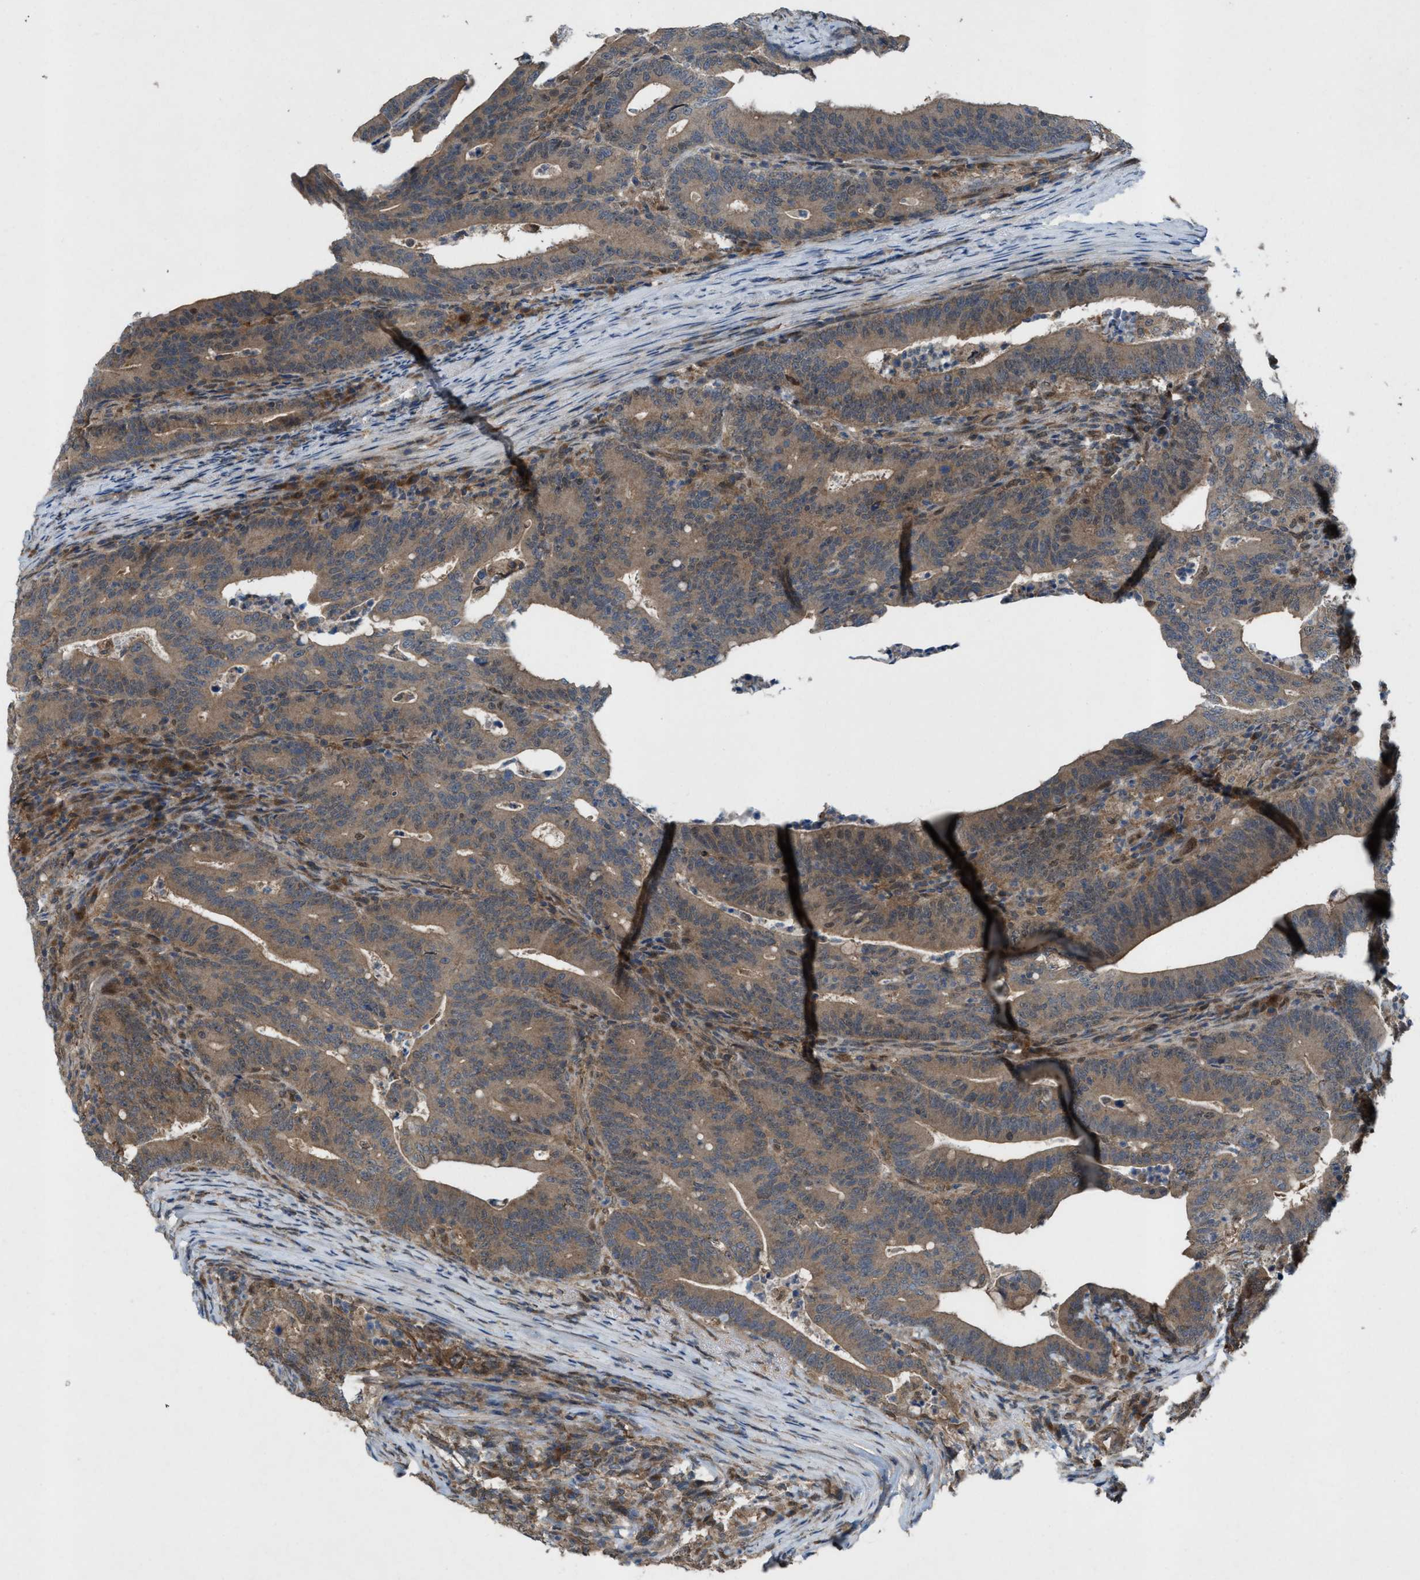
{"staining": {"intensity": "weak", "quantity": ">75%", "location": "cytoplasmic/membranous"}, "tissue": "colorectal cancer", "cell_type": "Tumor cells", "image_type": "cancer", "snomed": [{"axis": "morphology", "description": "Adenocarcinoma, NOS"}, {"axis": "topography", "description": "Colon"}], "caption": "Weak cytoplasmic/membranous protein positivity is seen in approximately >75% of tumor cells in colorectal adenocarcinoma. (DAB (3,3'-diaminobenzidine) IHC, brown staining for protein, blue staining for nuclei).", "gene": "PLAA", "patient": {"sex": "female", "age": 66}}